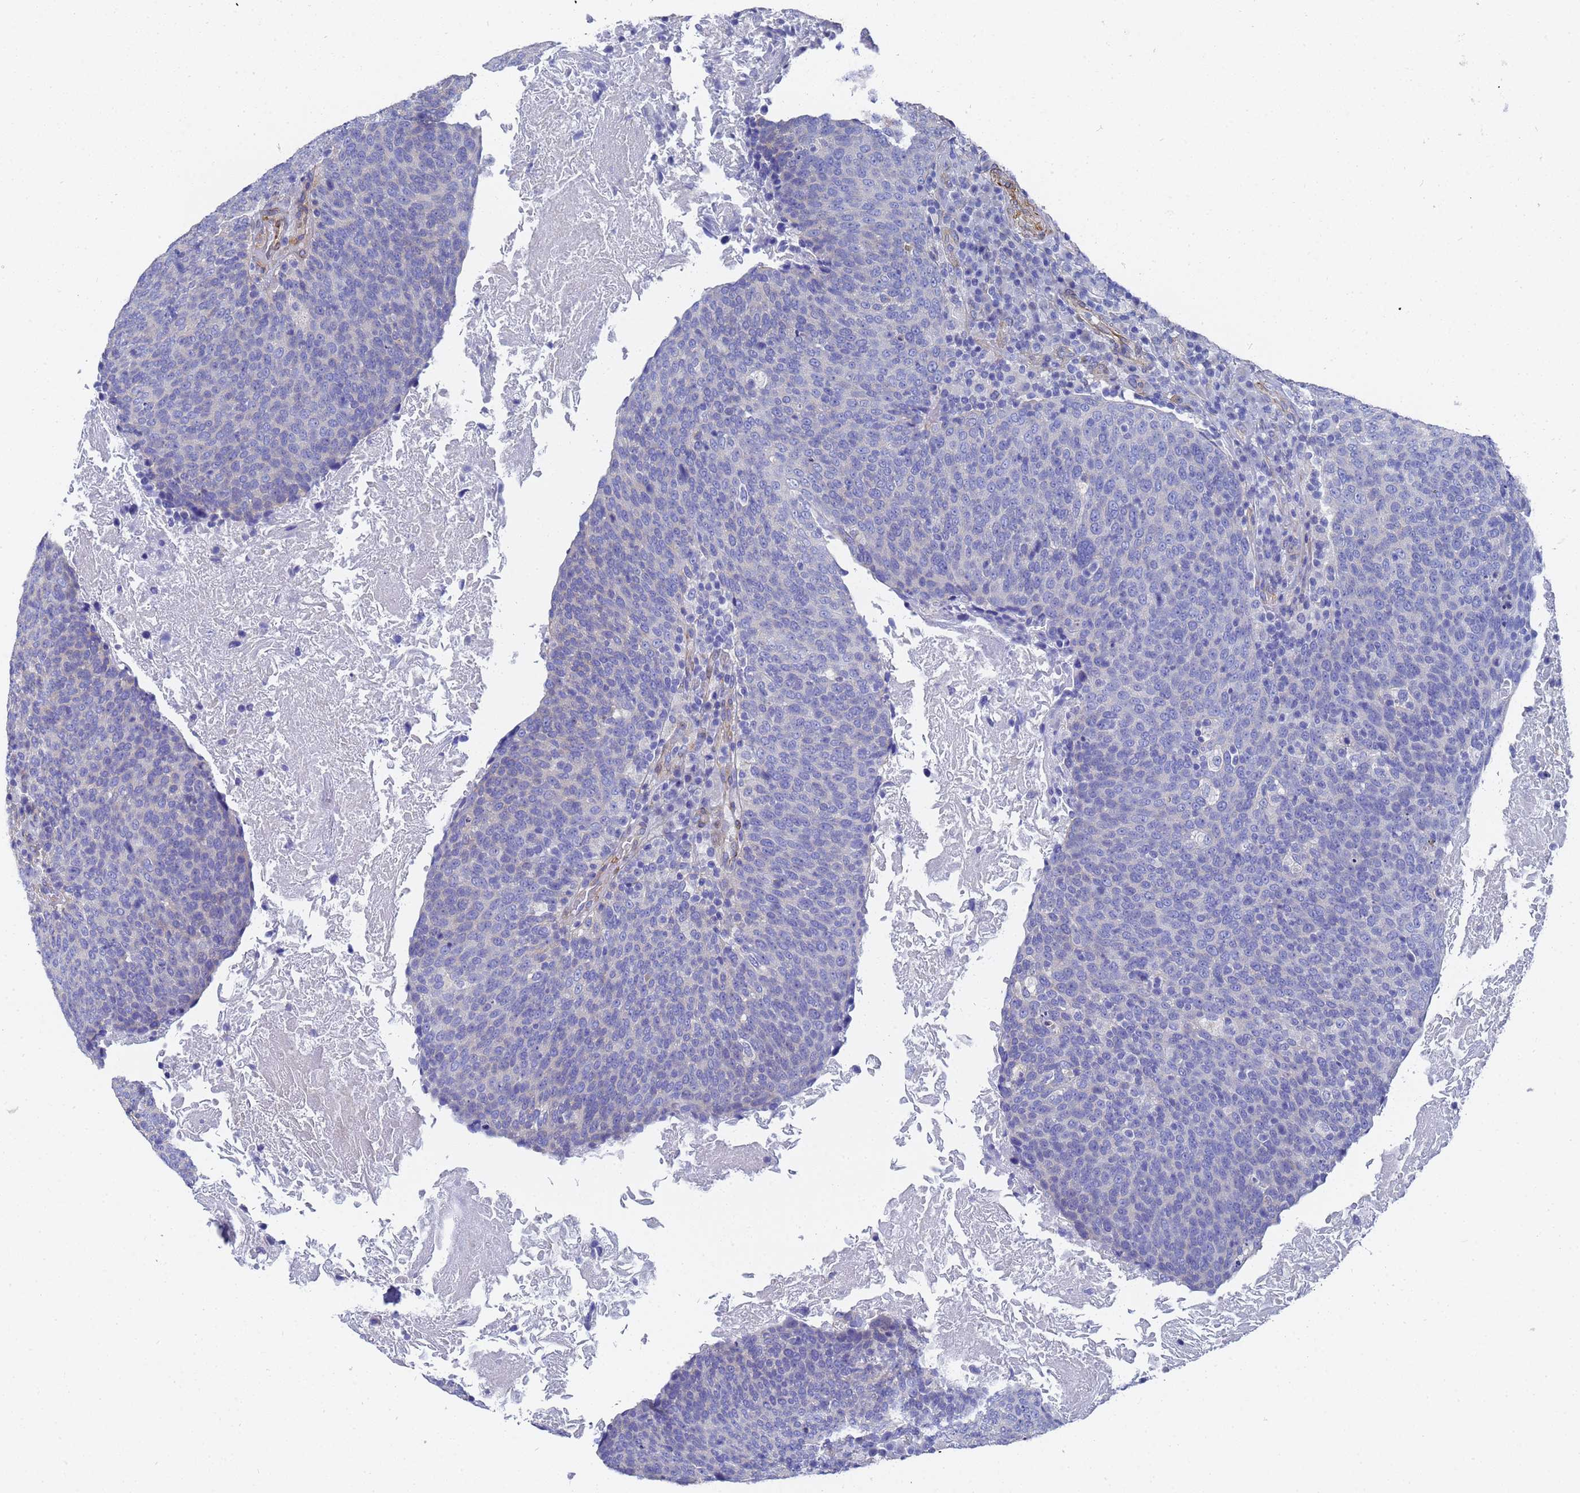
{"staining": {"intensity": "negative", "quantity": "none", "location": "none"}, "tissue": "head and neck cancer", "cell_type": "Tumor cells", "image_type": "cancer", "snomed": [{"axis": "morphology", "description": "Squamous cell carcinoma, NOS"}, {"axis": "morphology", "description": "Squamous cell carcinoma, metastatic, NOS"}, {"axis": "topography", "description": "Lymph node"}, {"axis": "topography", "description": "Head-Neck"}], "caption": "Immunohistochemistry (IHC) micrograph of metastatic squamous cell carcinoma (head and neck) stained for a protein (brown), which reveals no positivity in tumor cells.", "gene": "TUBB1", "patient": {"sex": "male", "age": 62}}